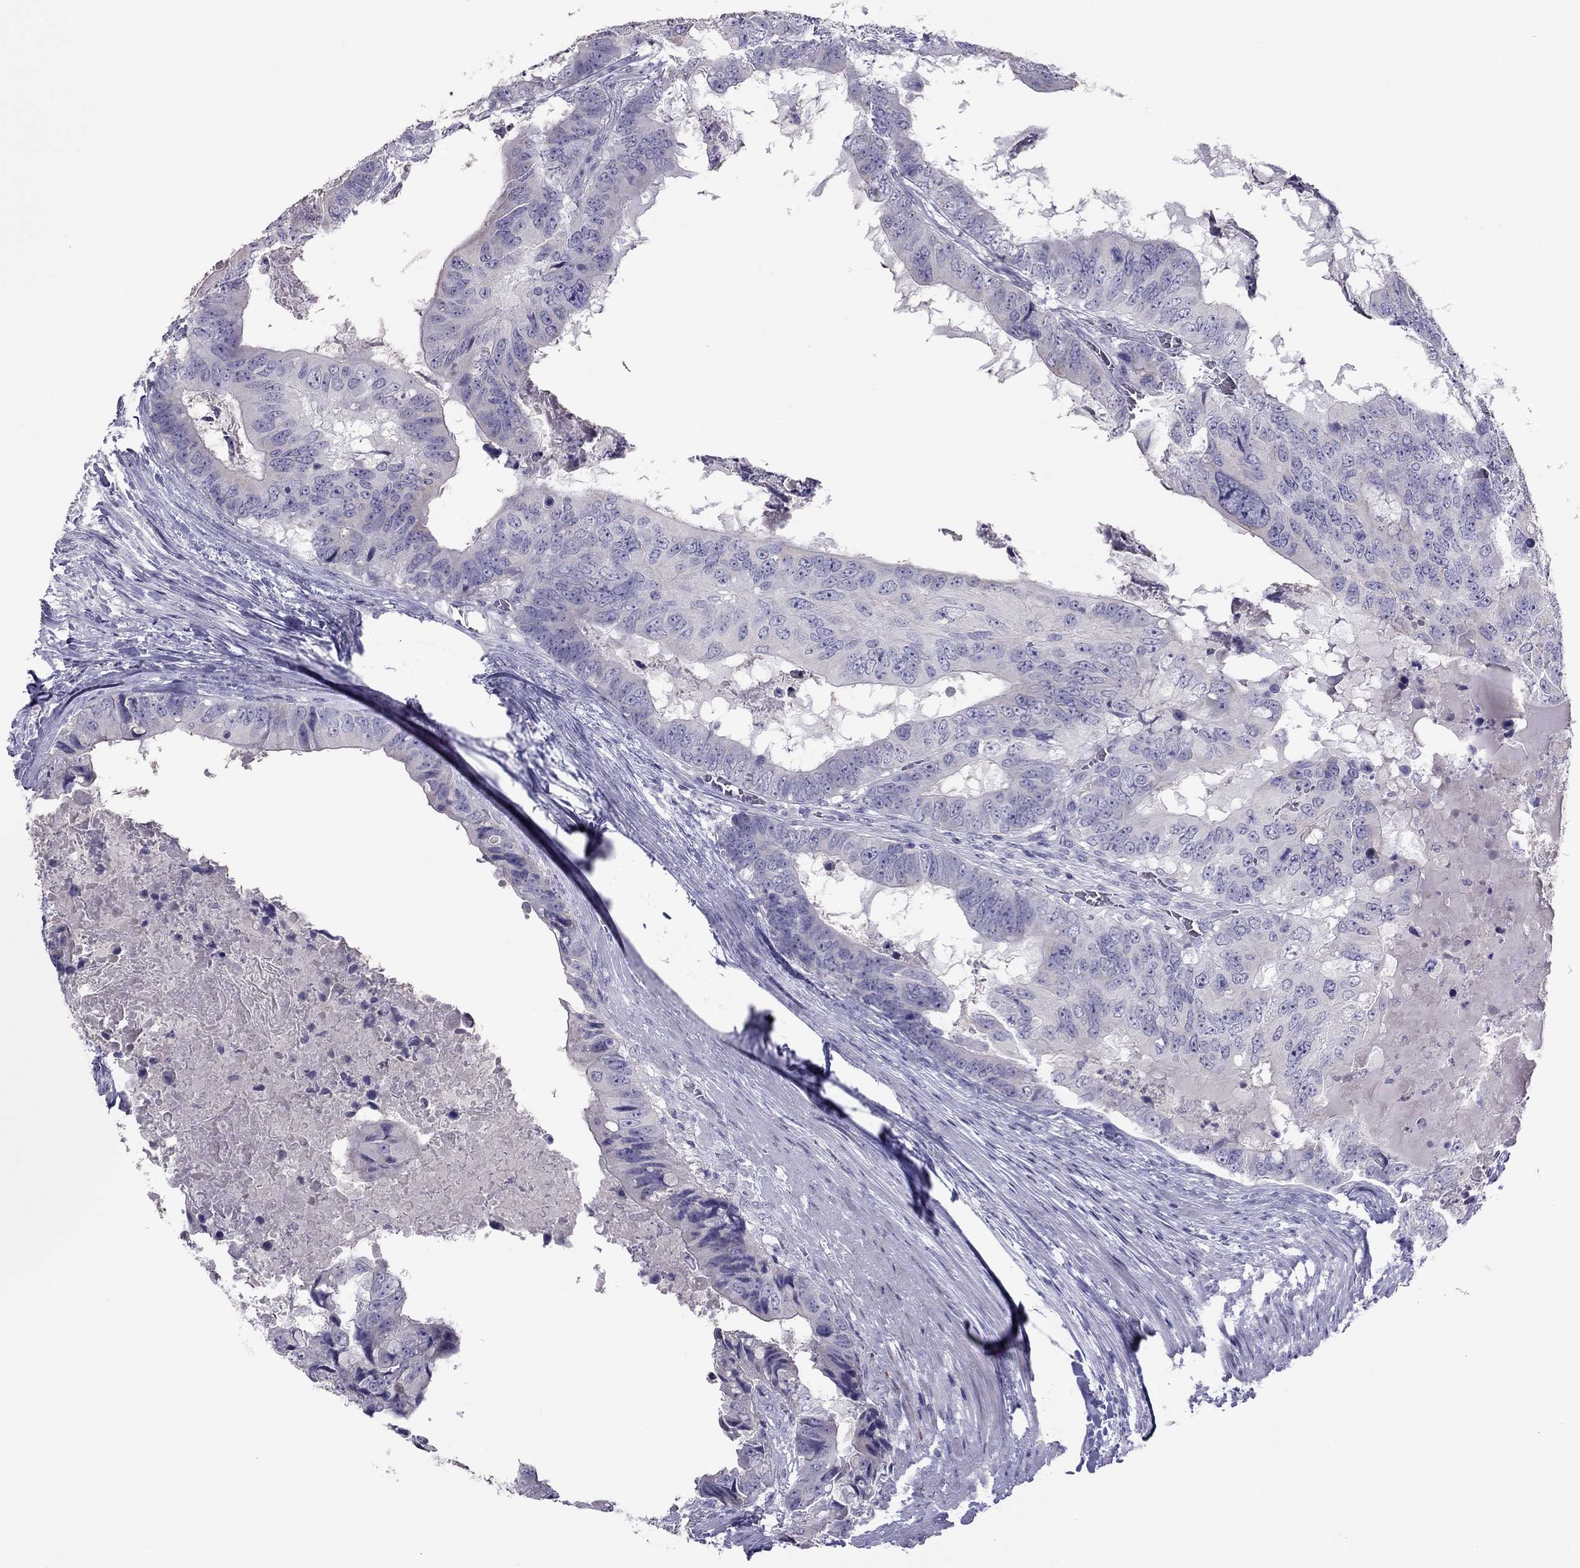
{"staining": {"intensity": "negative", "quantity": "none", "location": "none"}, "tissue": "colorectal cancer", "cell_type": "Tumor cells", "image_type": "cancer", "snomed": [{"axis": "morphology", "description": "Adenocarcinoma, NOS"}, {"axis": "topography", "description": "Colon"}], "caption": "This is an immunohistochemistry (IHC) photomicrograph of colorectal cancer (adenocarcinoma). There is no staining in tumor cells.", "gene": "RGS8", "patient": {"sex": "male", "age": 79}}